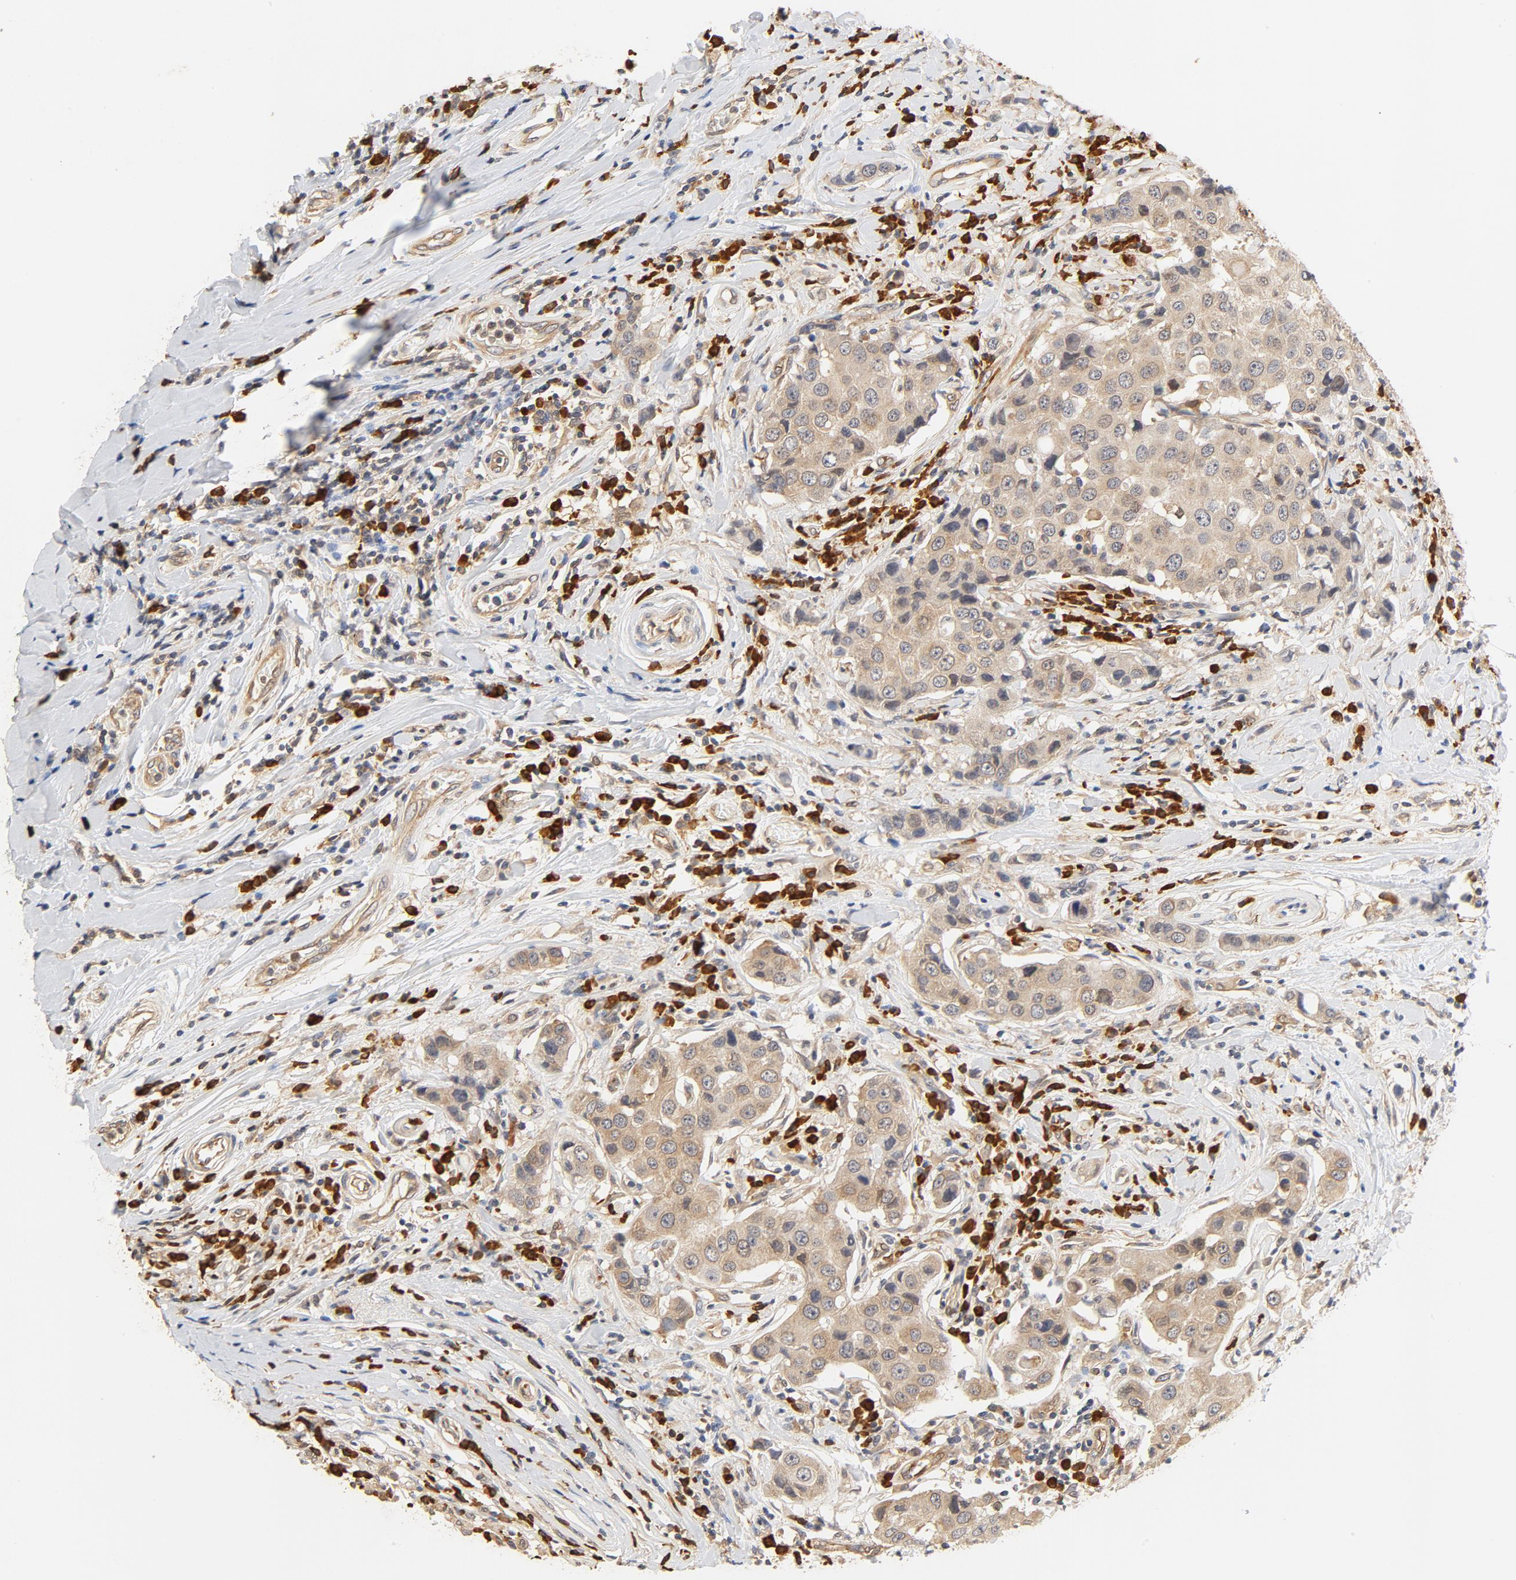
{"staining": {"intensity": "weak", "quantity": ">75%", "location": "cytoplasmic/membranous"}, "tissue": "breast cancer", "cell_type": "Tumor cells", "image_type": "cancer", "snomed": [{"axis": "morphology", "description": "Duct carcinoma"}, {"axis": "topography", "description": "Breast"}], "caption": "Breast infiltrating ductal carcinoma was stained to show a protein in brown. There is low levels of weak cytoplasmic/membranous positivity in about >75% of tumor cells.", "gene": "UBE2J1", "patient": {"sex": "female", "age": 27}}